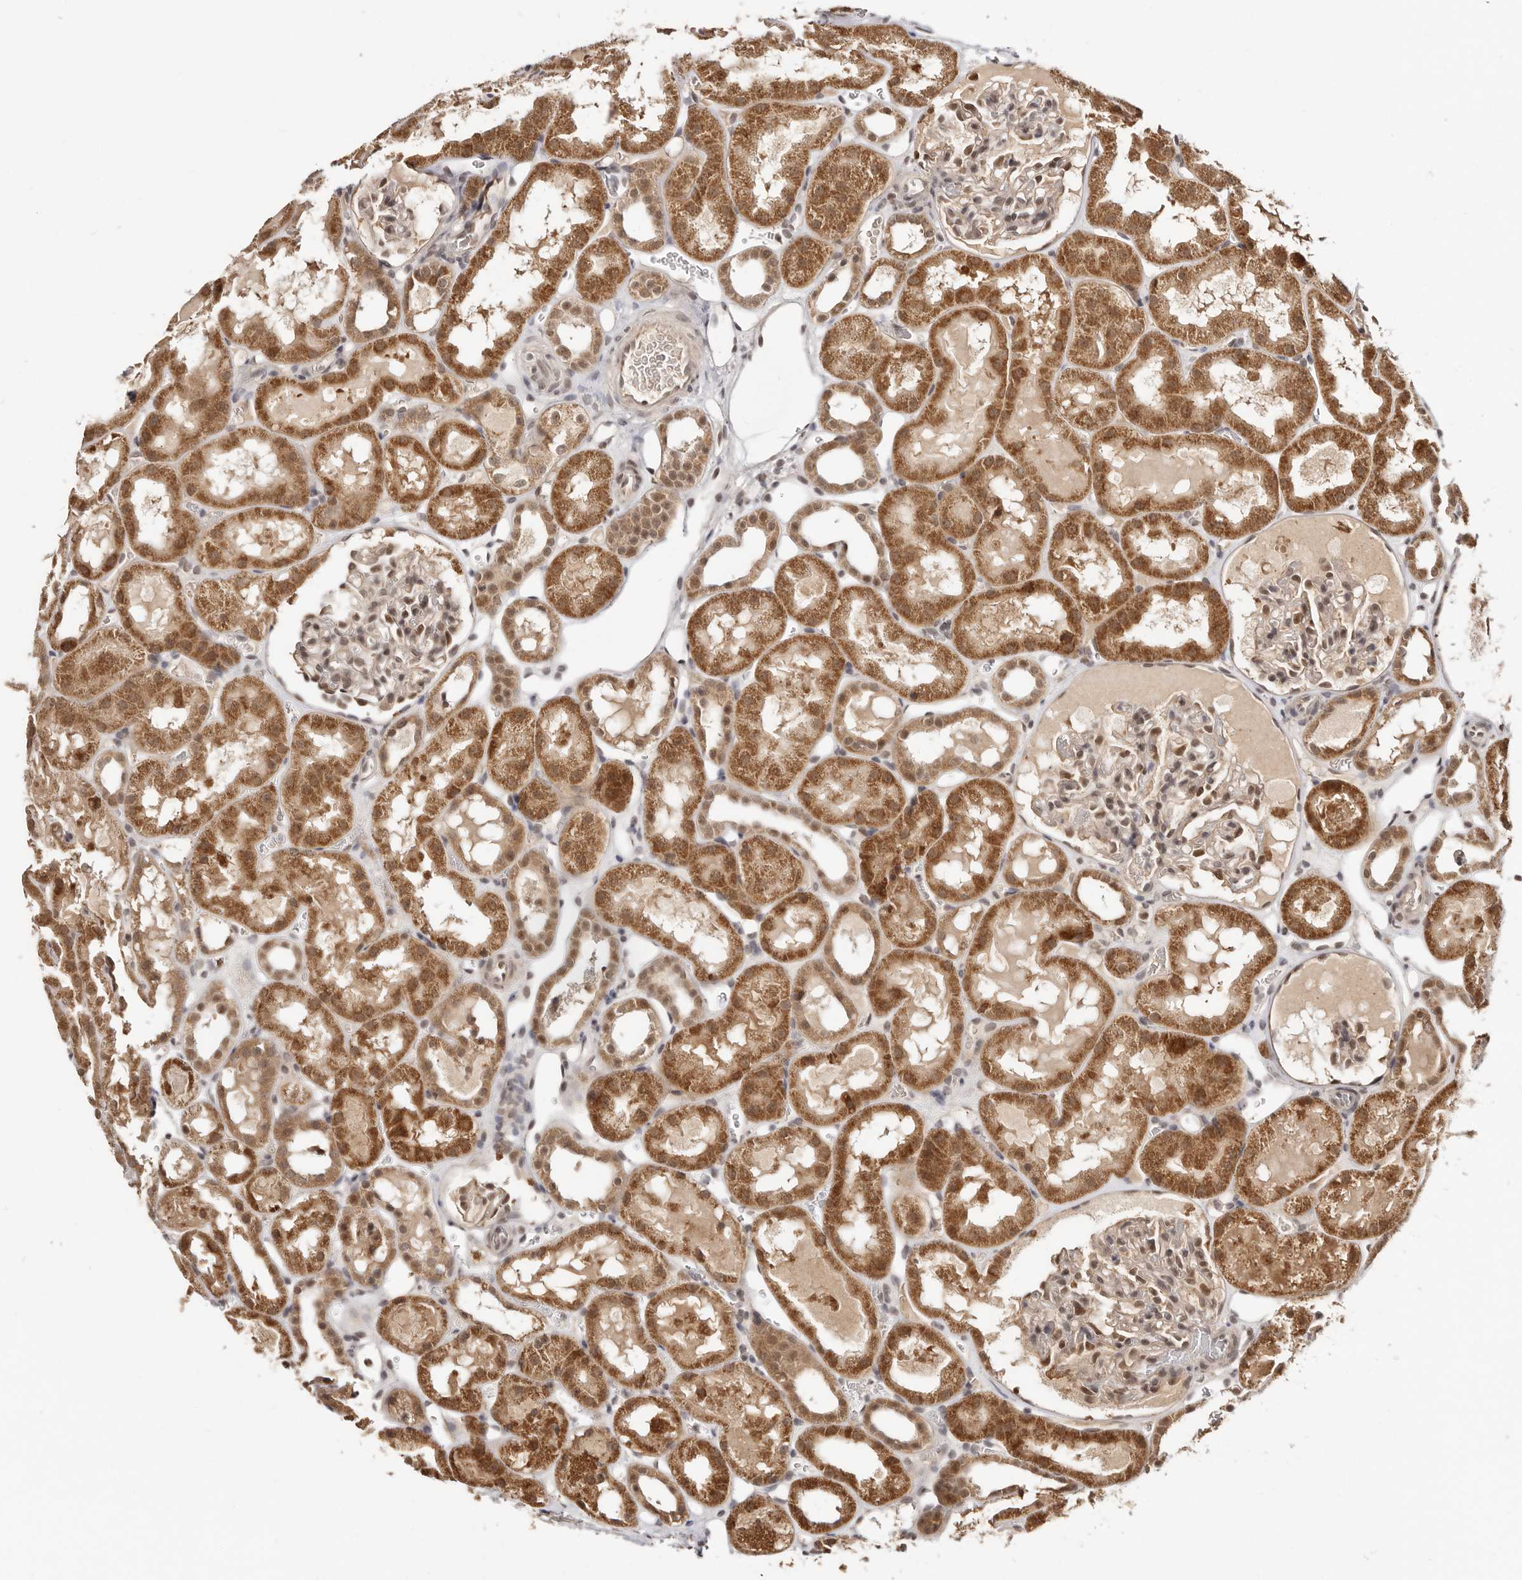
{"staining": {"intensity": "moderate", "quantity": "25%-75%", "location": "nuclear"}, "tissue": "kidney", "cell_type": "Cells in glomeruli", "image_type": "normal", "snomed": [{"axis": "morphology", "description": "Normal tissue, NOS"}, {"axis": "topography", "description": "Kidney"}, {"axis": "topography", "description": "Urinary bladder"}], "caption": "IHC micrograph of normal human kidney stained for a protein (brown), which shows medium levels of moderate nuclear positivity in approximately 25%-75% of cells in glomeruli.", "gene": "MED8", "patient": {"sex": "male", "age": 16}}